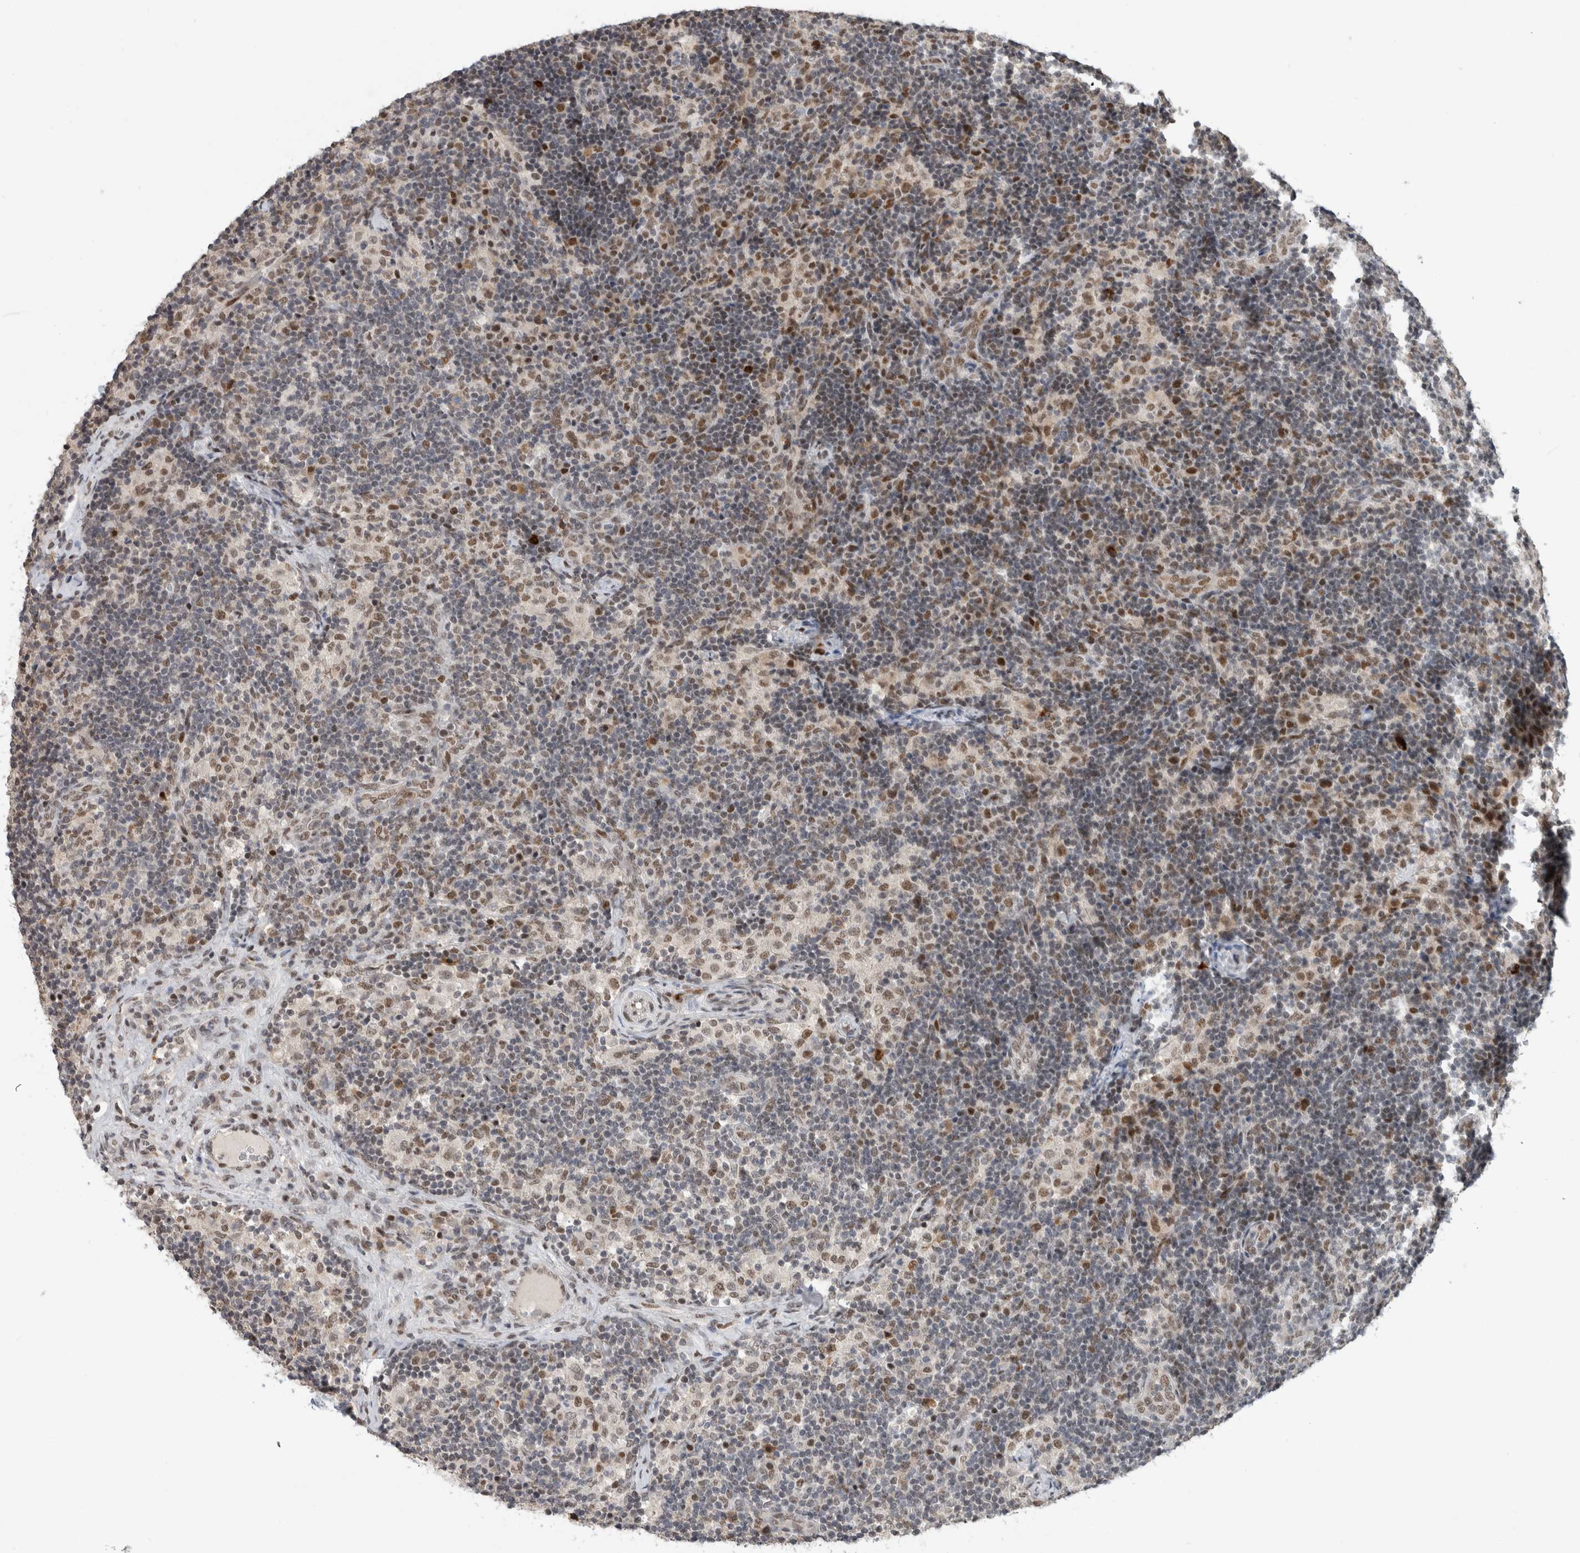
{"staining": {"intensity": "moderate", "quantity": ">75%", "location": "nuclear"}, "tissue": "lymph node", "cell_type": "Germinal center cells", "image_type": "normal", "snomed": [{"axis": "morphology", "description": "Normal tissue, NOS"}, {"axis": "topography", "description": "Lymph node"}], "caption": "The micrograph exhibits staining of unremarkable lymph node, revealing moderate nuclear protein staining (brown color) within germinal center cells.", "gene": "HNRNPR", "patient": {"sex": "female", "age": 22}}